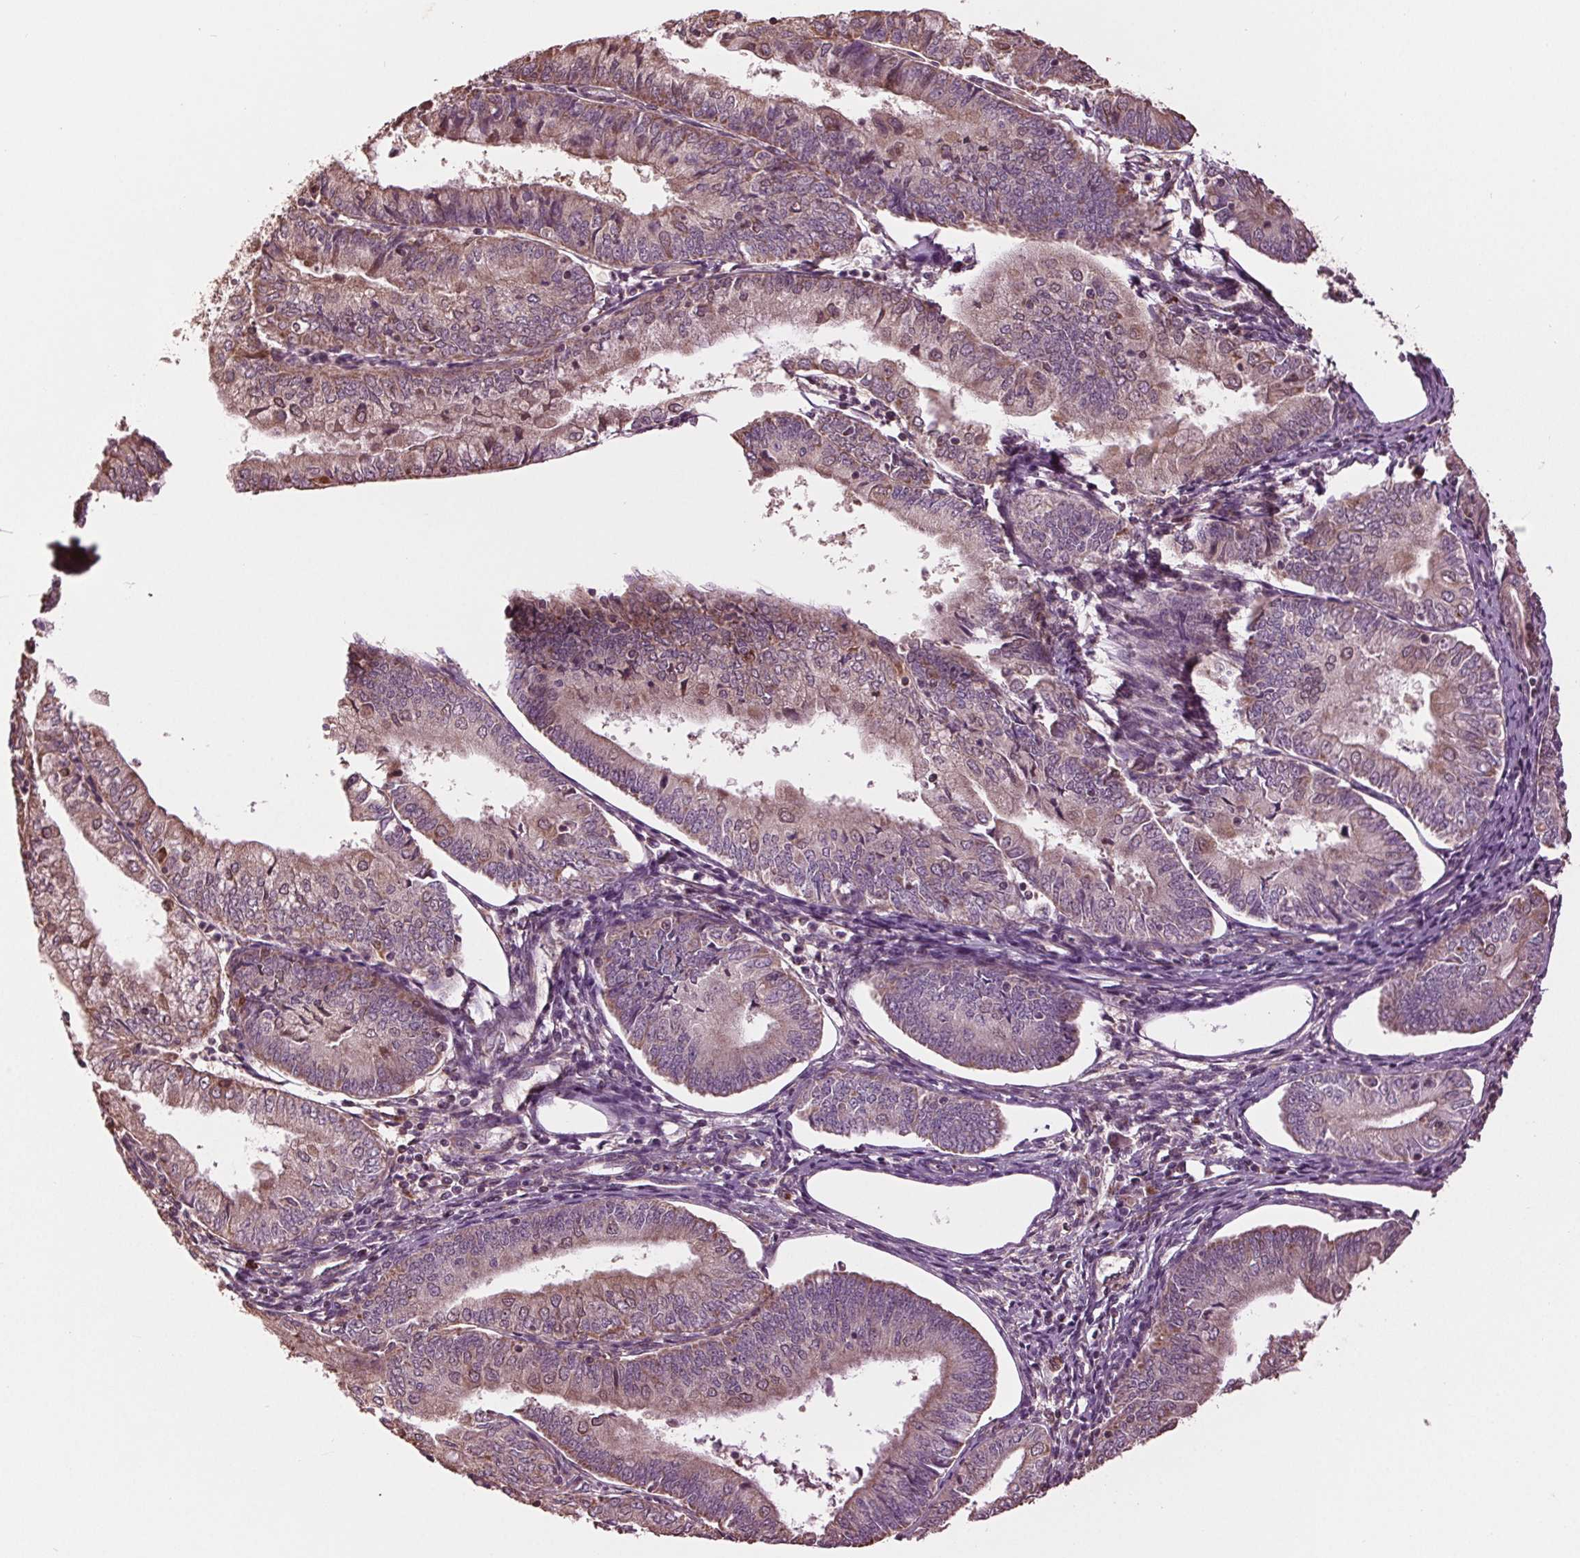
{"staining": {"intensity": "weak", "quantity": "25%-75%", "location": "cytoplasmic/membranous"}, "tissue": "endometrial cancer", "cell_type": "Tumor cells", "image_type": "cancer", "snomed": [{"axis": "morphology", "description": "Adenocarcinoma, NOS"}, {"axis": "topography", "description": "Endometrium"}], "caption": "Immunohistochemistry (IHC) (DAB) staining of human adenocarcinoma (endometrial) exhibits weak cytoplasmic/membranous protein staining in about 25%-75% of tumor cells.", "gene": "RNPEP", "patient": {"sex": "female", "age": 55}}